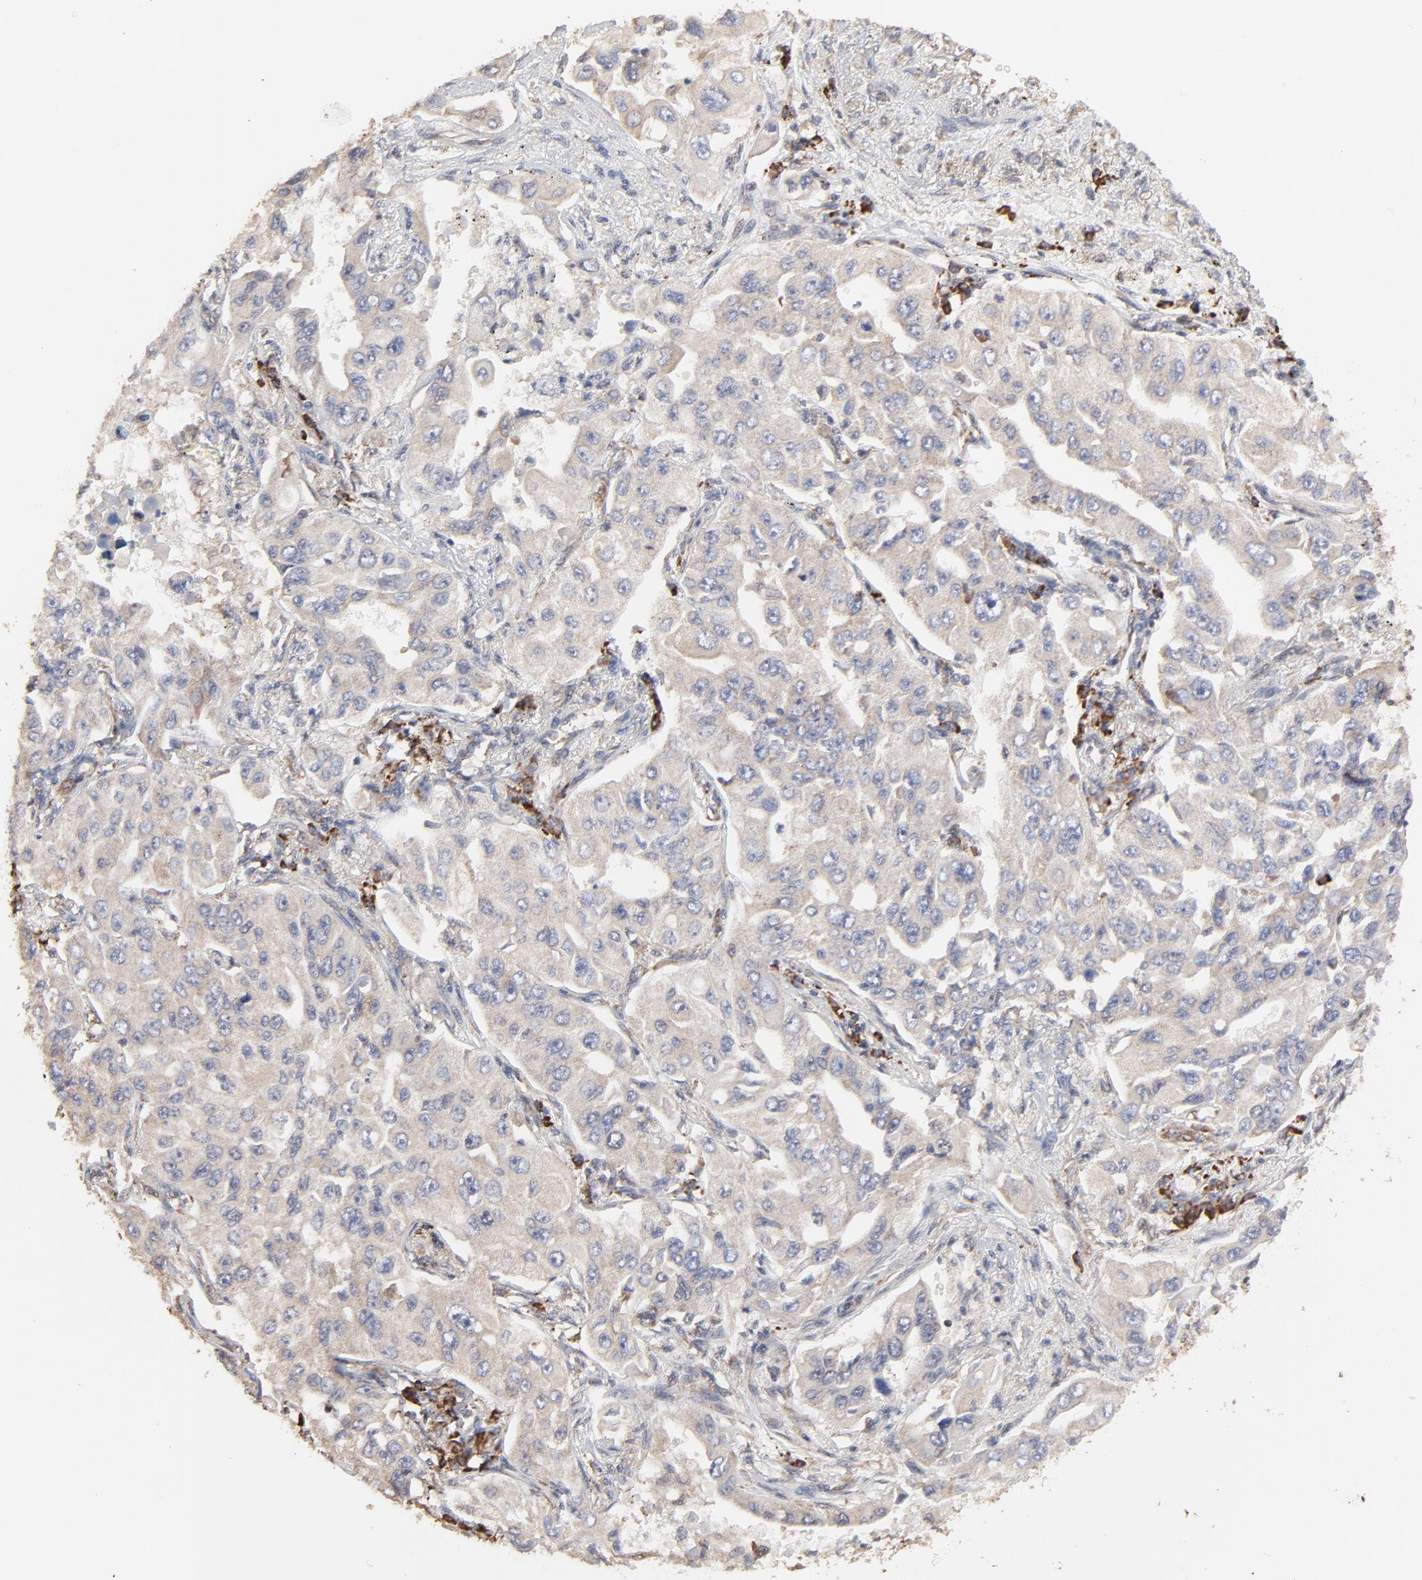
{"staining": {"intensity": "weak", "quantity": "25%-75%", "location": "cytoplasmic/membranous"}, "tissue": "lung cancer", "cell_type": "Tumor cells", "image_type": "cancer", "snomed": [{"axis": "morphology", "description": "Adenocarcinoma, NOS"}, {"axis": "topography", "description": "Lung"}], "caption": "Weak cytoplasmic/membranous expression for a protein is appreciated in approximately 25%-75% of tumor cells of adenocarcinoma (lung) using immunohistochemistry.", "gene": "CHM", "patient": {"sex": "male", "age": 84}}